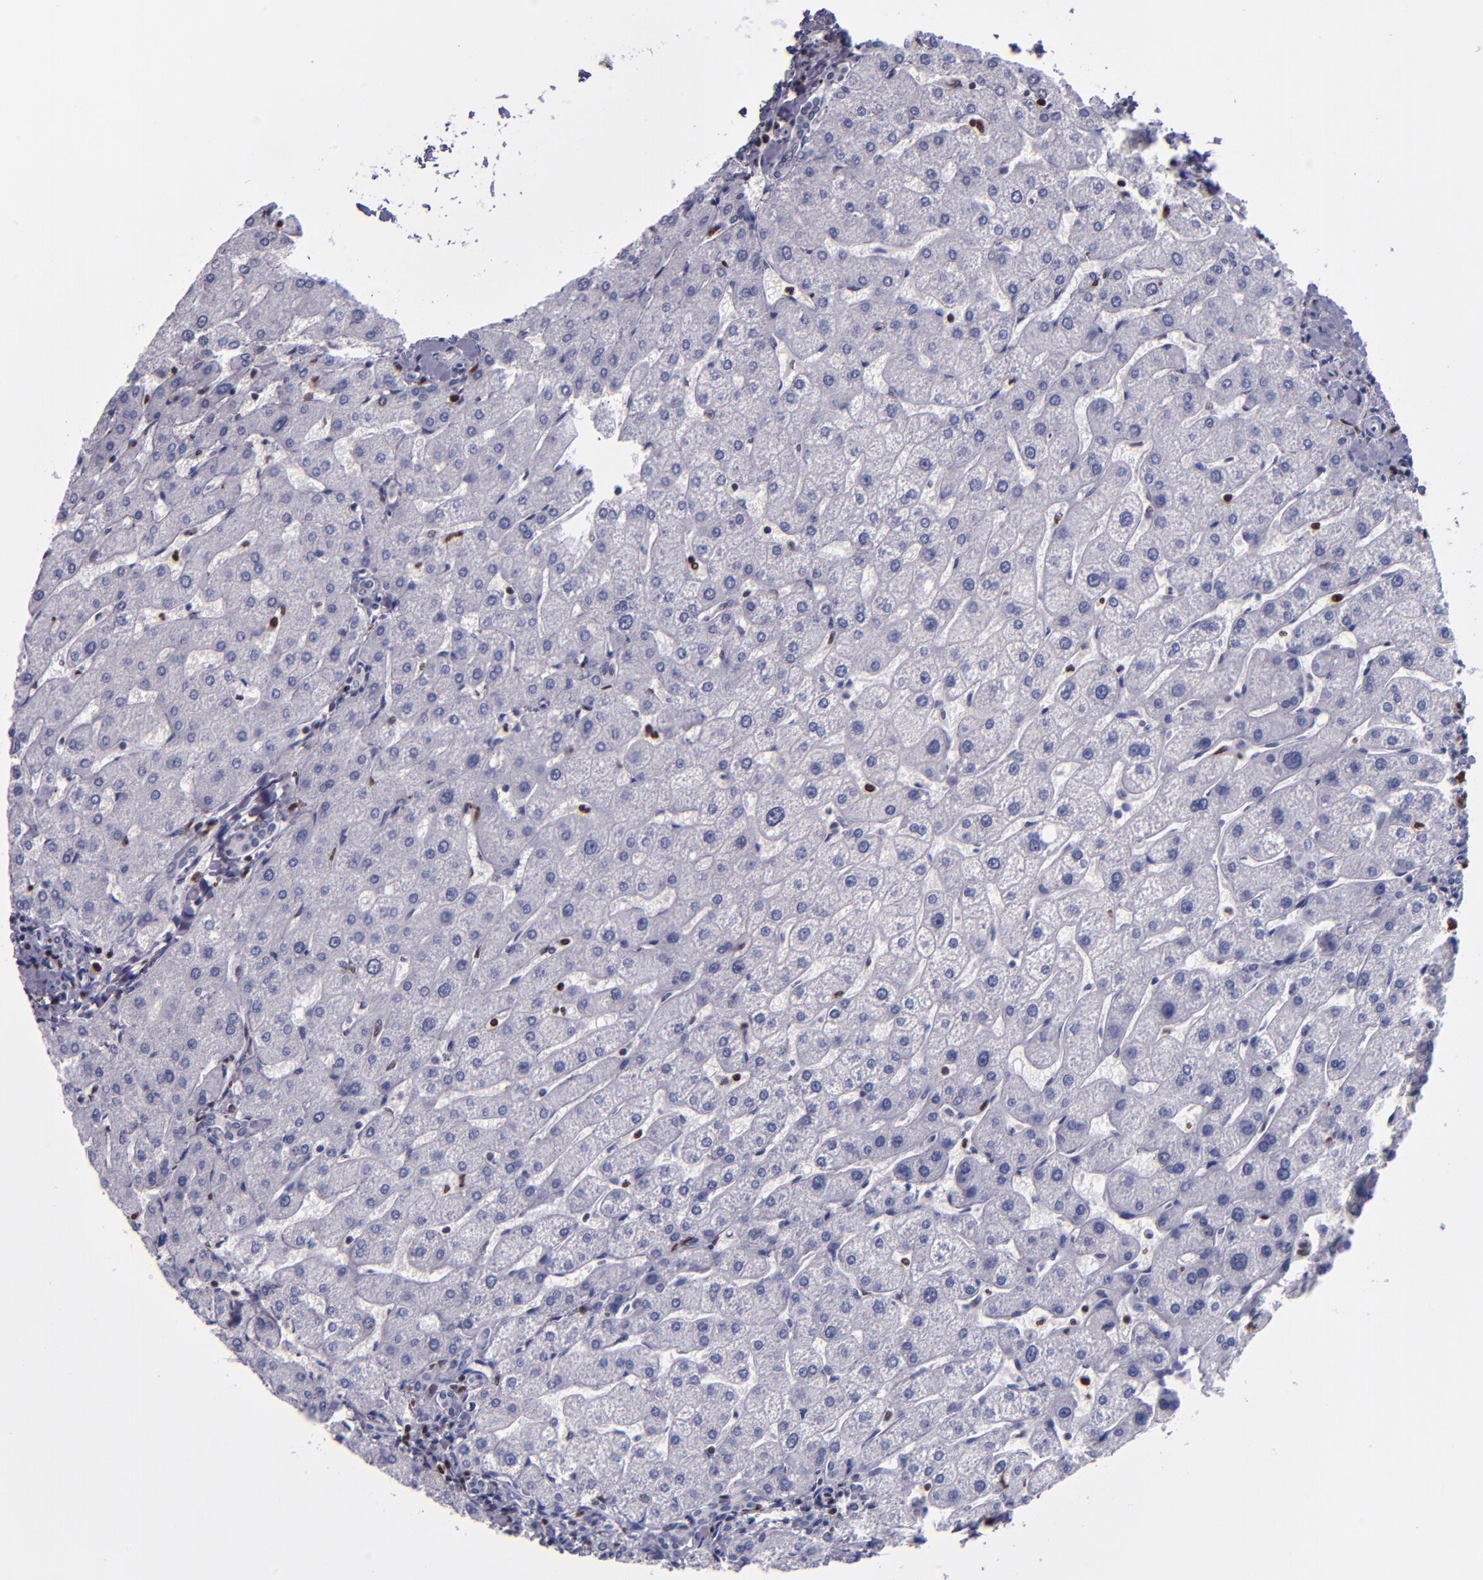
{"staining": {"intensity": "negative", "quantity": "none", "location": "none"}, "tissue": "liver", "cell_type": "Cholangiocytes", "image_type": "normal", "snomed": [{"axis": "morphology", "description": "Normal tissue, NOS"}, {"axis": "topography", "description": "Liver"}], "caption": "This histopathology image is of benign liver stained with immunohistochemistry (IHC) to label a protein in brown with the nuclei are counter-stained blue. There is no expression in cholangiocytes. (Stains: DAB immunohistochemistry with hematoxylin counter stain, Microscopy: brightfield microscopy at high magnification).", "gene": "CDKL5", "patient": {"sex": "male", "age": 67}}